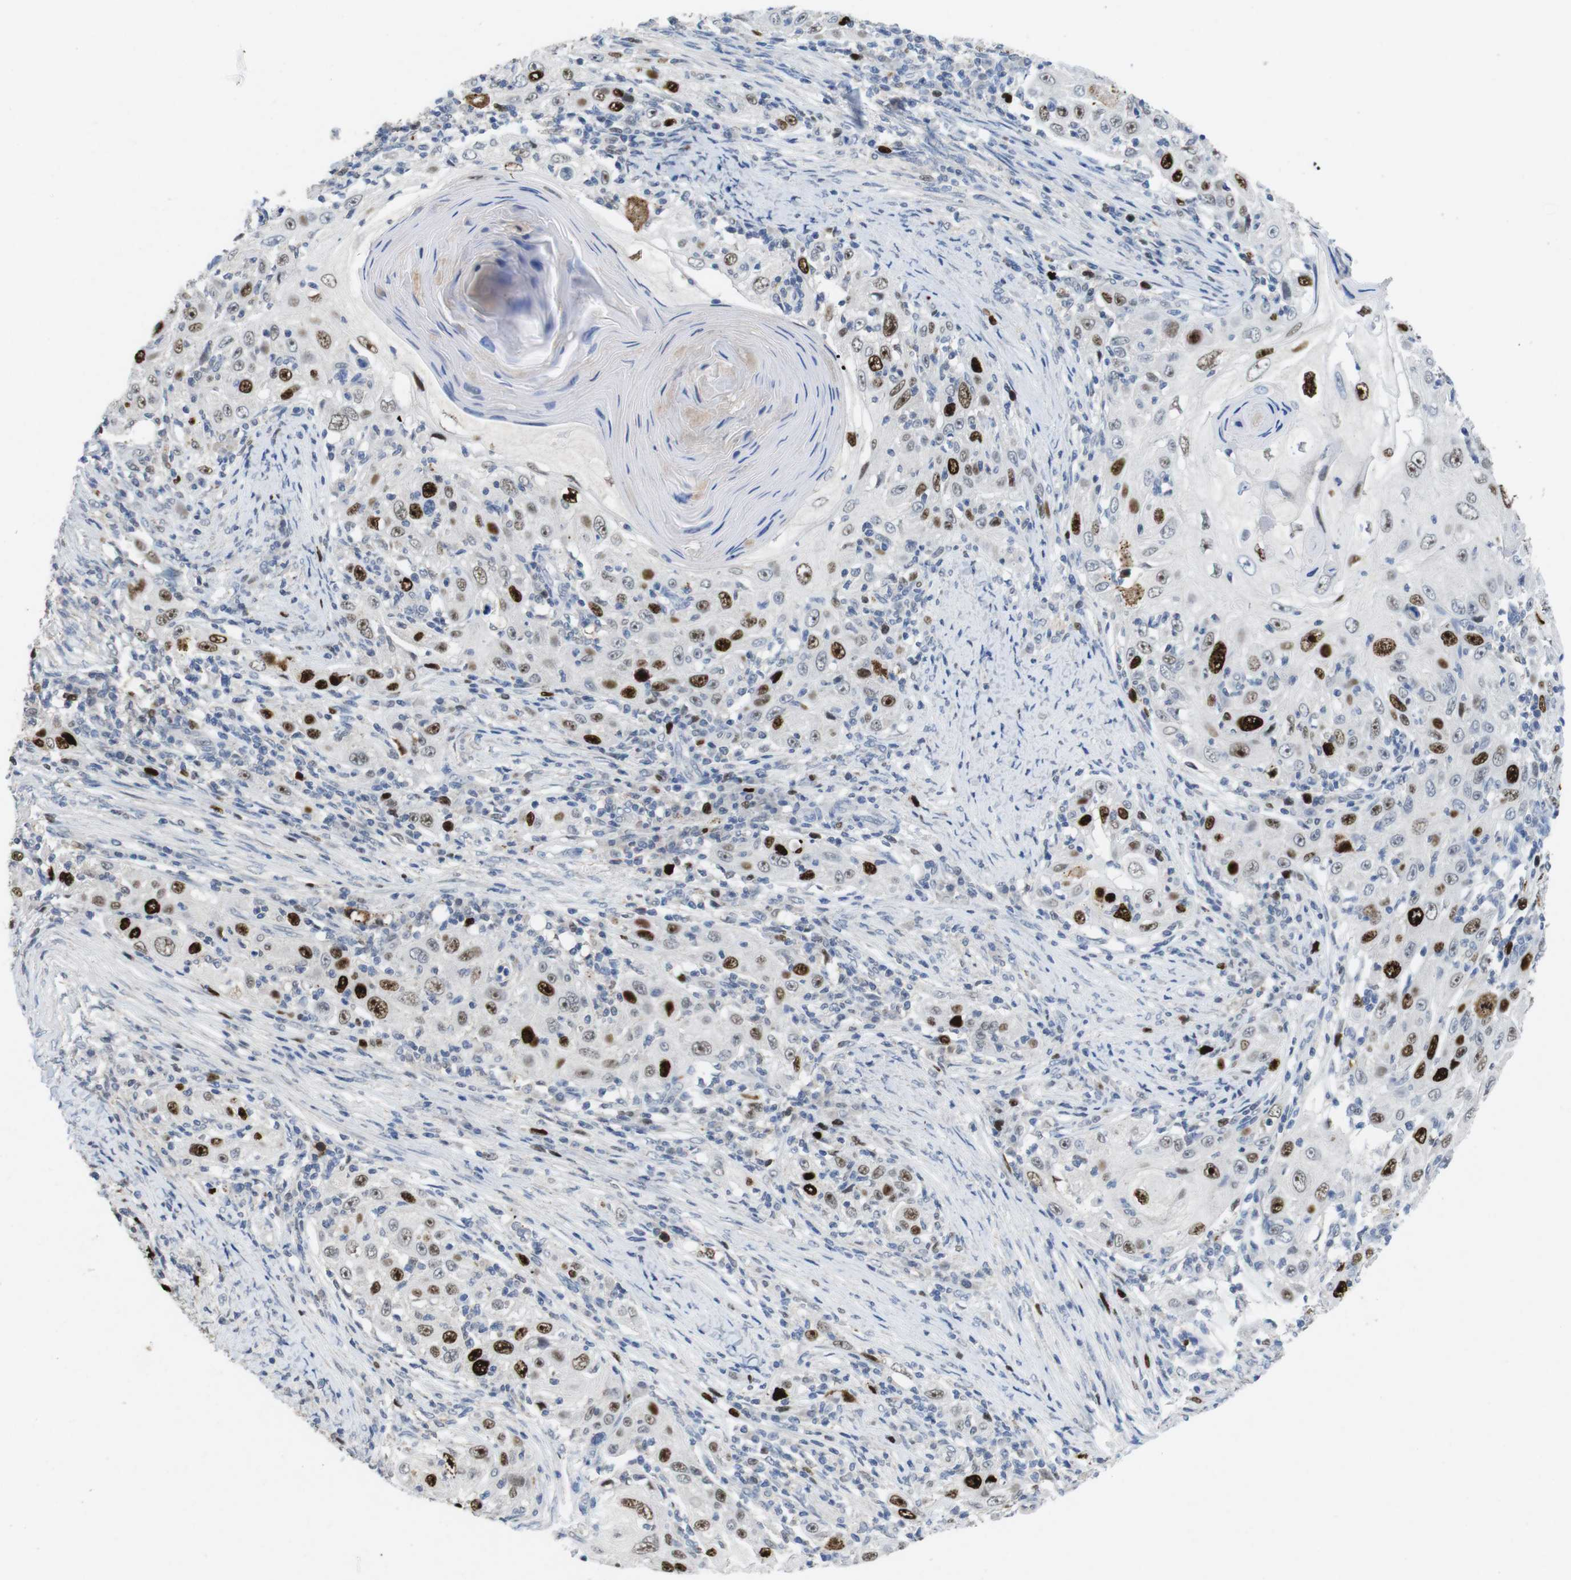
{"staining": {"intensity": "strong", "quantity": "25%-75%", "location": "nuclear"}, "tissue": "skin cancer", "cell_type": "Tumor cells", "image_type": "cancer", "snomed": [{"axis": "morphology", "description": "Squamous cell carcinoma, NOS"}, {"axis": "topography", "description": "Skin"}], "caption": "Strong nuclear positivity is appreciated in approximately 25%-75% of tumor cells in skin cancer.", "gene": "KPNA2", "patient": {"sex": "female", "age": 88}}